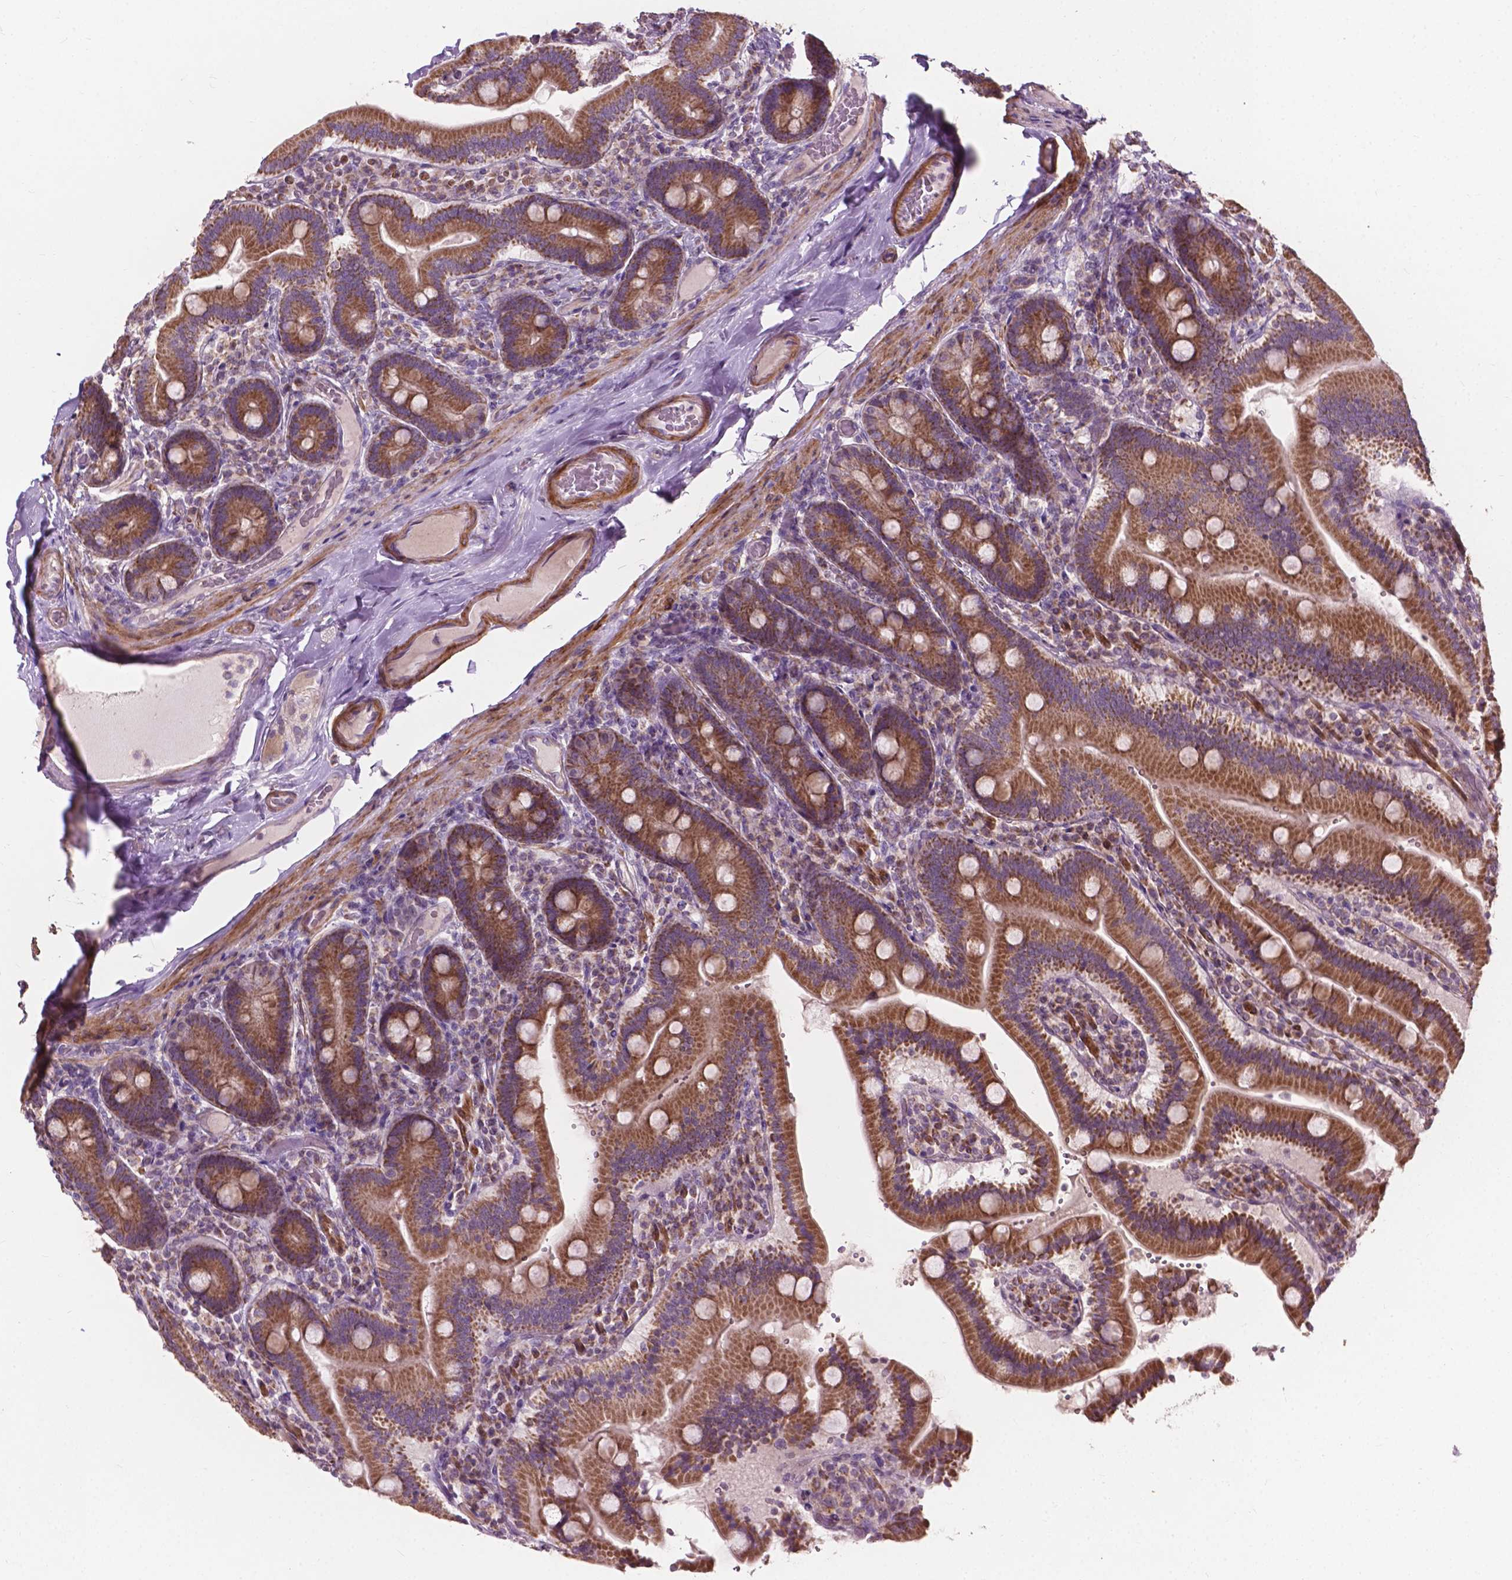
{"staining": {"intensity": "moderate", "quantity": ">75%", "location": "cytoplasmic/membranous"}, "tissue": "duodenum", "cell_type": "Glandular cells", "image_type": "normal", "snomed": [{"axis": "morphology", "description": "Normal tissue, NOS"}, {"axis": "topography", "description": "Duodenum"}], "caption": "Duodenum stained with a brown dye shows moderate cytoplasmic/membranous positive expression in about >75% of glandular cells.", "gene": "NDUFA10", "patient": {"sex": "female", "age": 62}}